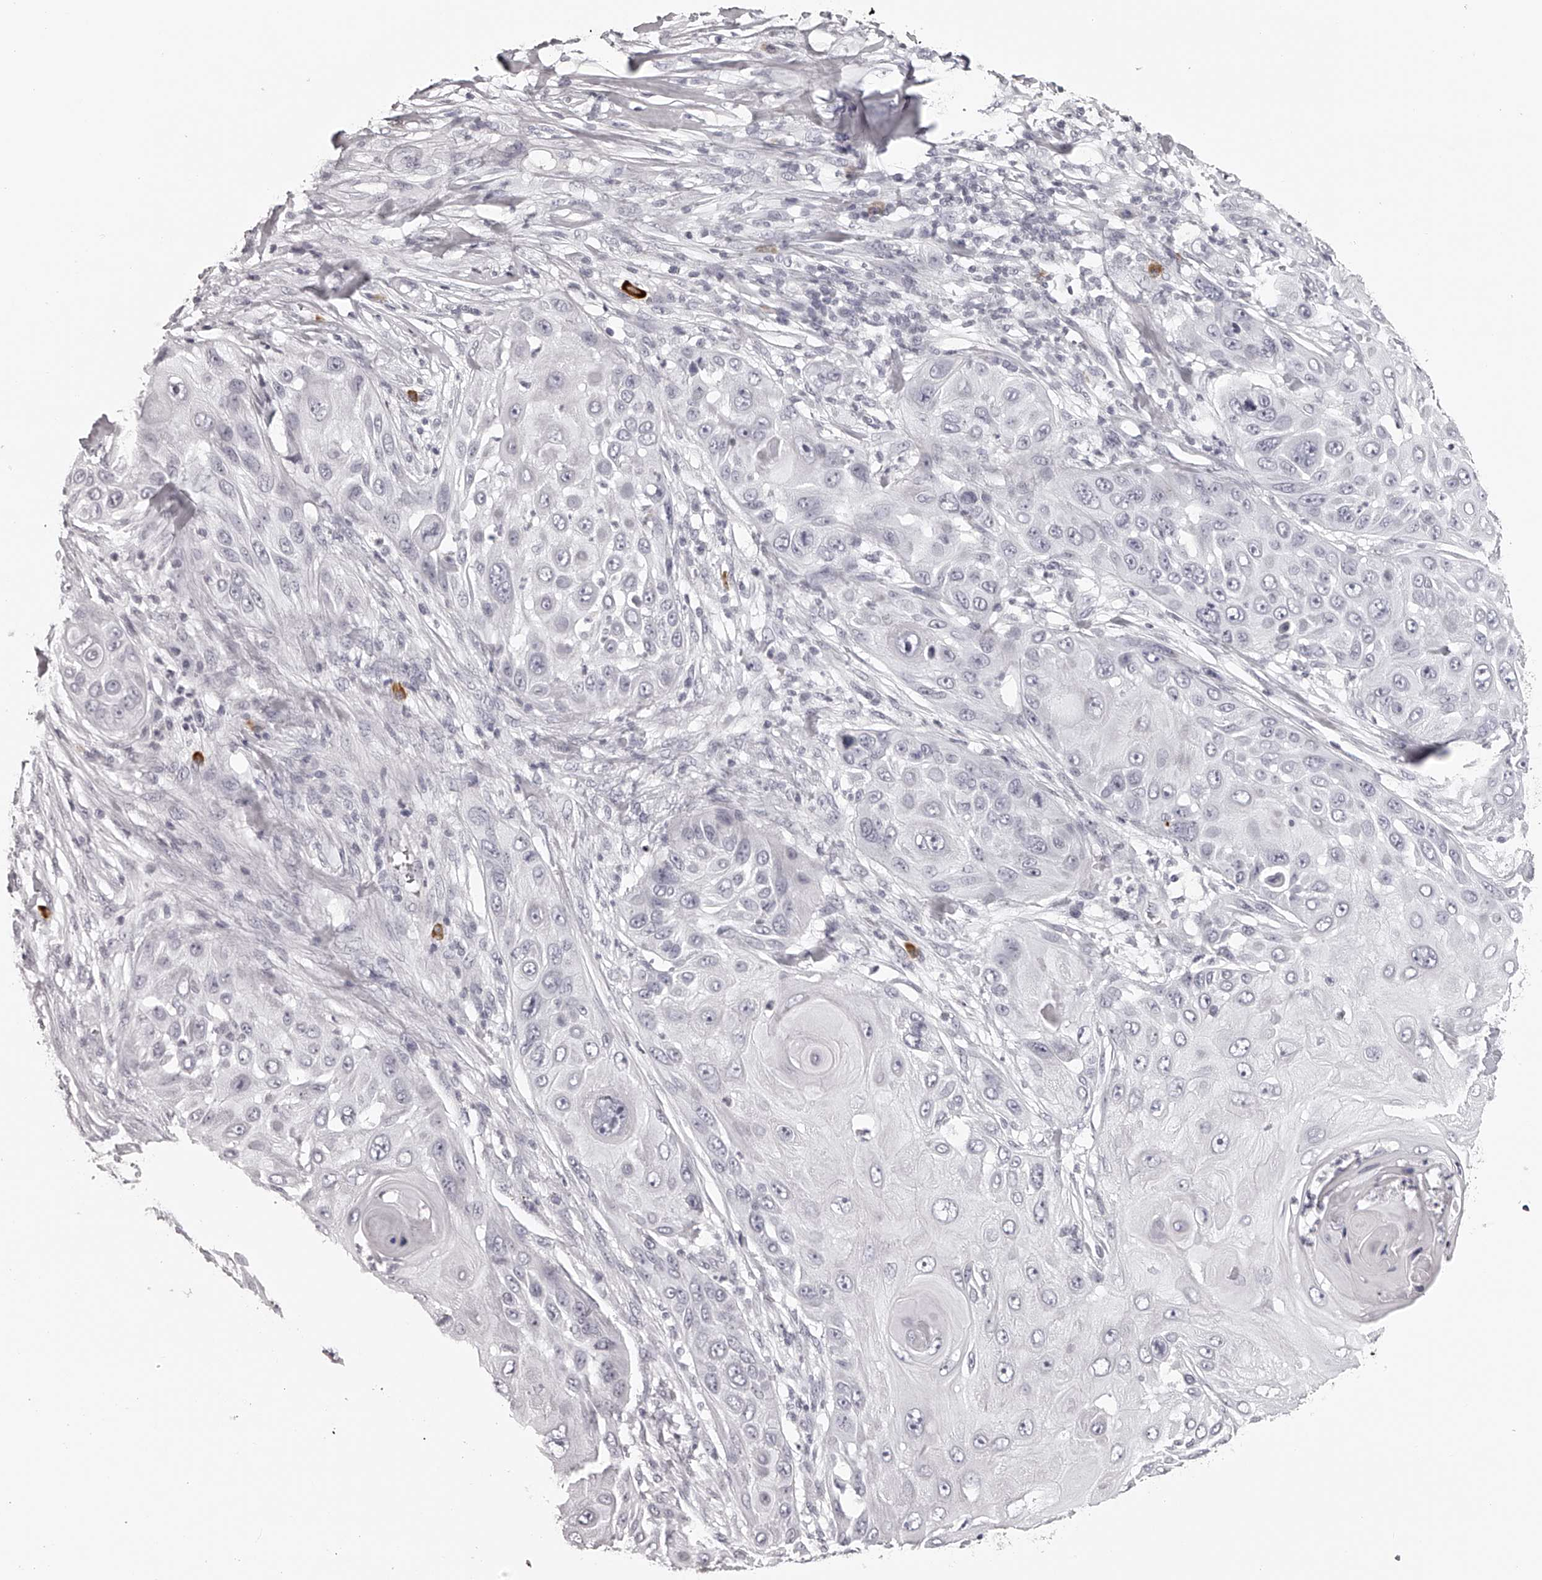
{"staining": {"intensity": "negative", "quantity": "none", "location": "none"}, "tissue": "skin cancer", "cell_type": "Tumor cells", "image_type": "cancer", "snomed": [{"axis": "morphology", "description": "Squamous cell carcinoma, NOS"}, {"axis": "topography", "description": "Skin"}], "caption": "The micrograph reveals no significant staining in tumor cells of skin cancer.", "gene": "SEC11C", "patient": {"sex": "female", "age": 44}}